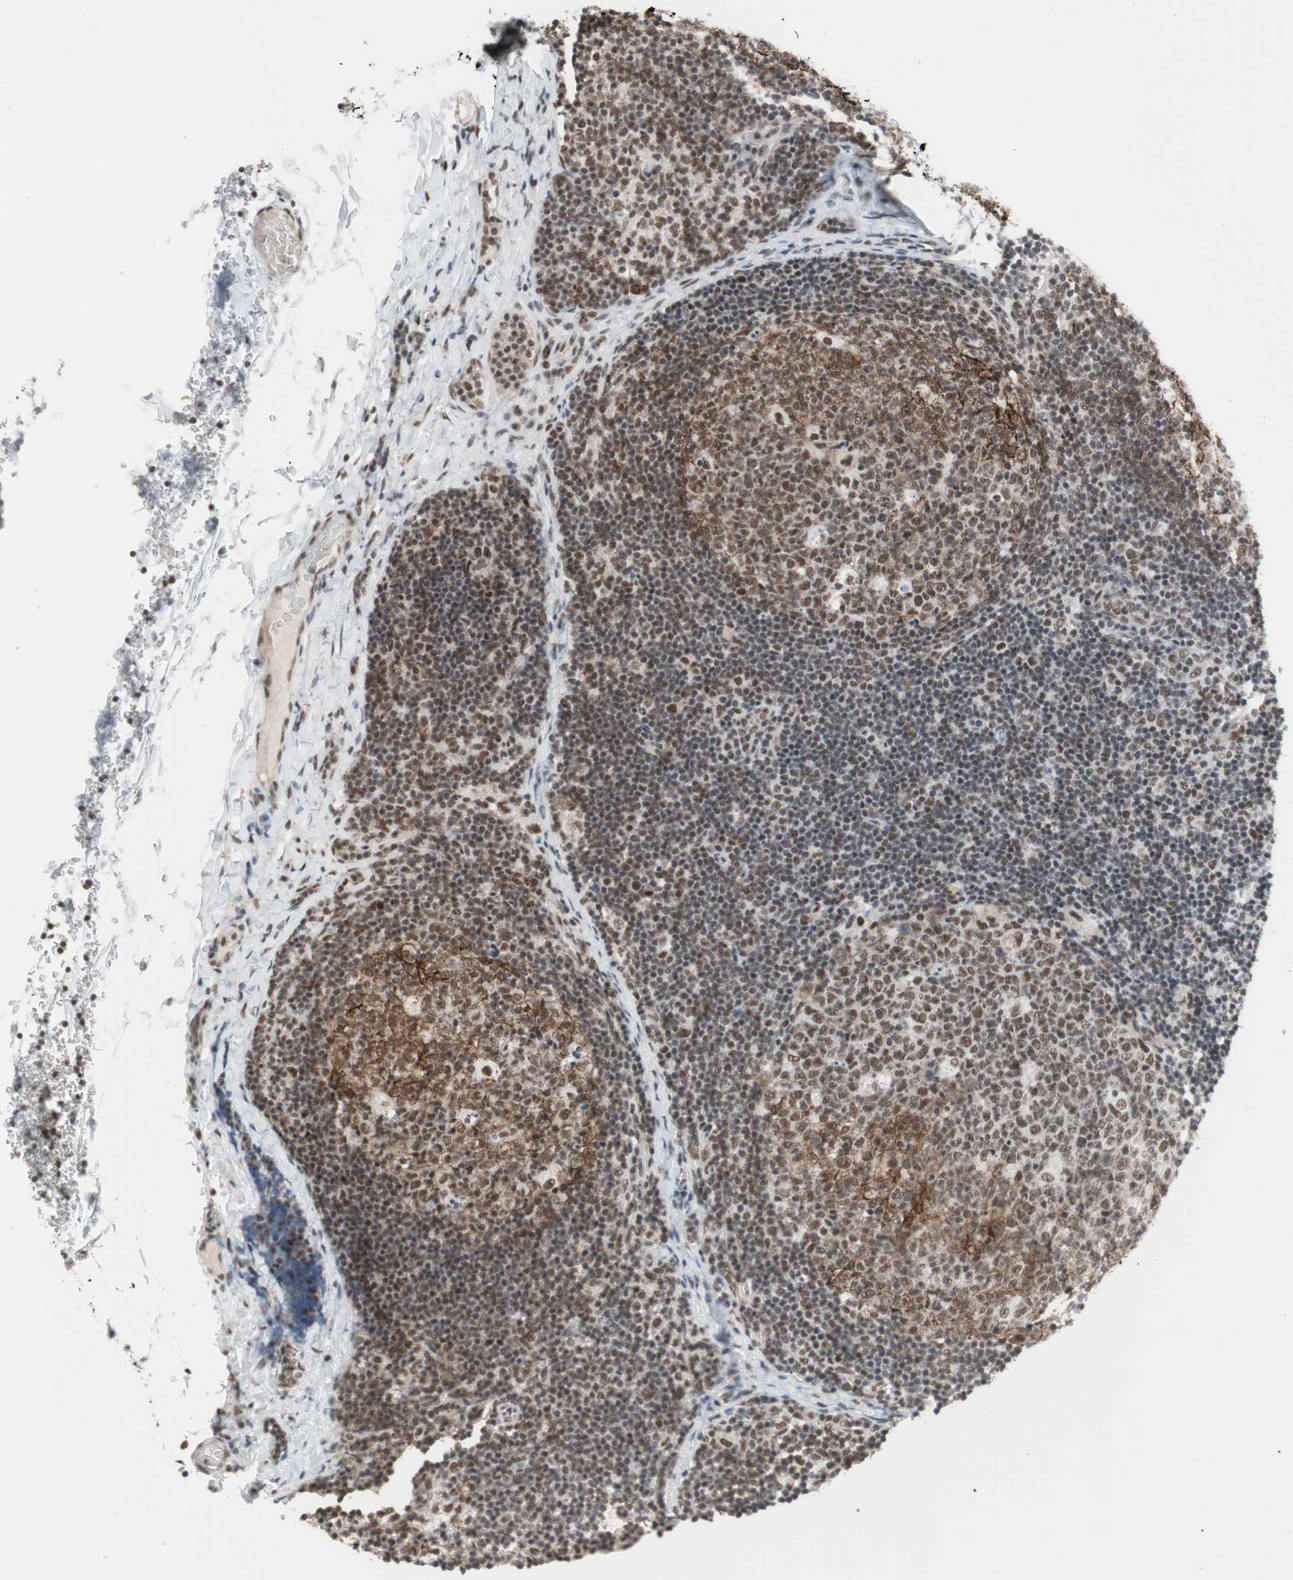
{"staining": {"intensity": "strong", "quantity": ">75%", "location": "cytoplasmic/membranous,nuclear"}, "tissue": "lymph node", "cell_type": "Germinal center cells", "image_type": "normal", "snomed": [{"axis": "morphology", "description": "Normal tissue, NOS"}, {"axis": "topography", "description": "Lymph node"}], "caption": "Lymph node stained for a protein demonstrates strong cytoplasmic/membranous,nuclear positivity in germinal center cells. The staining is performed using DAB brown chromogen to label protein expression. The nuclei are counter-stained blue using hematoxylin.", "gene": "RTF1", "patient": {"sex": "female", "age": 14}}